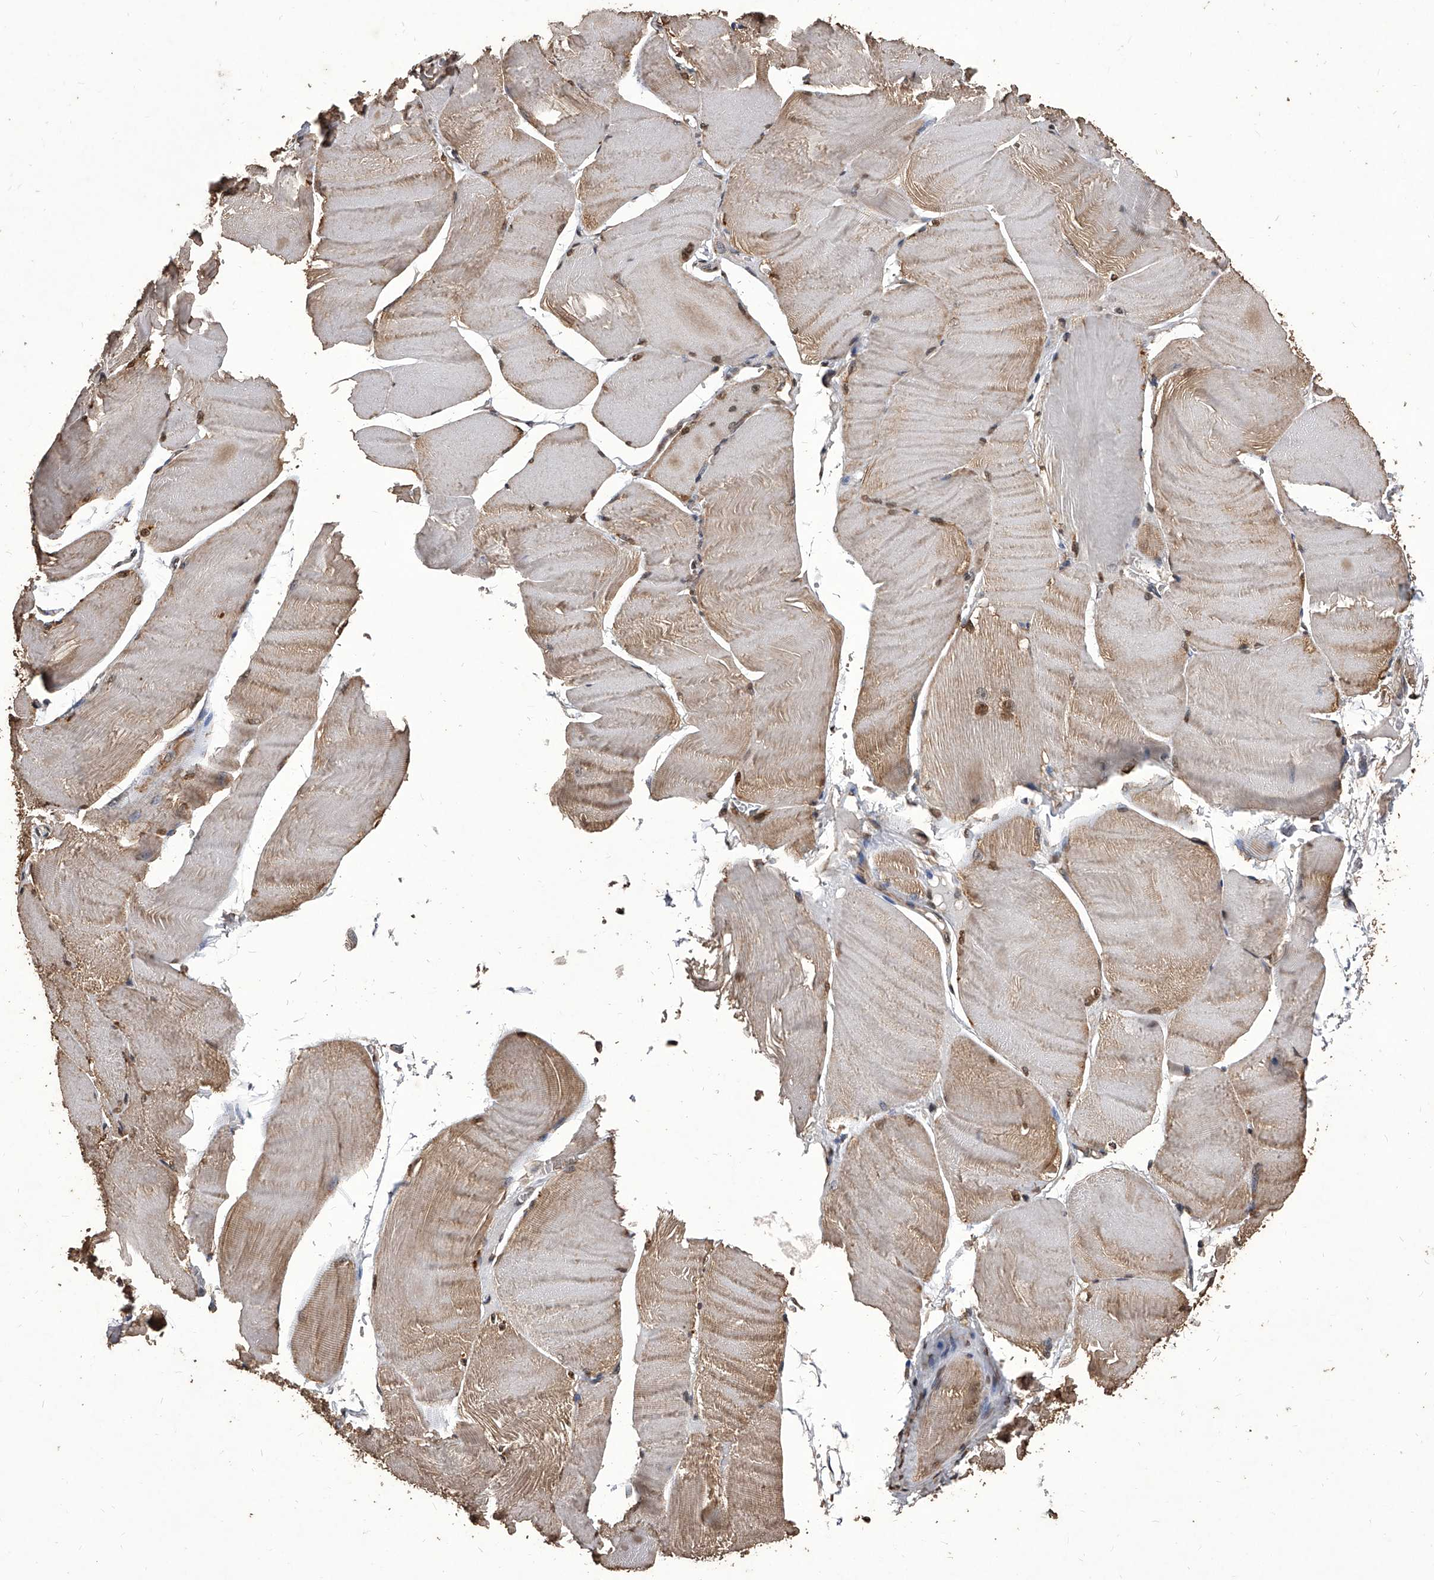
{"staining": {"intensity": "moderate", "quantity": "<25%", "location": "cytoplasmic/membranous,nuclear"}, "tissue": "skeletal muscle", "cell_type": "Myocytes", "image_type": "normal", "snomed": [{"axis": "morphology", "description": "Normal tissue, NOS"}, {"axis": "morphology", "description": "Basal cell carcinoma"}, {"axis": "topography", "description": "Skeletal muscle"}], "caption": "Immunohistochemical staining of unremarkable skeletal muscle reveals moderate cytoplasmic/membranous,nuclear protein positivity in approximately <25% of myocytes. The staining is performed using DAB (3,3'-diaminobenzidine) brown chromogen to label protein expression. The nuclei are counter-stained blue using hematoxylin.", "gene": "FBXL4", "patient": {"sex": "female", "age": 64}}